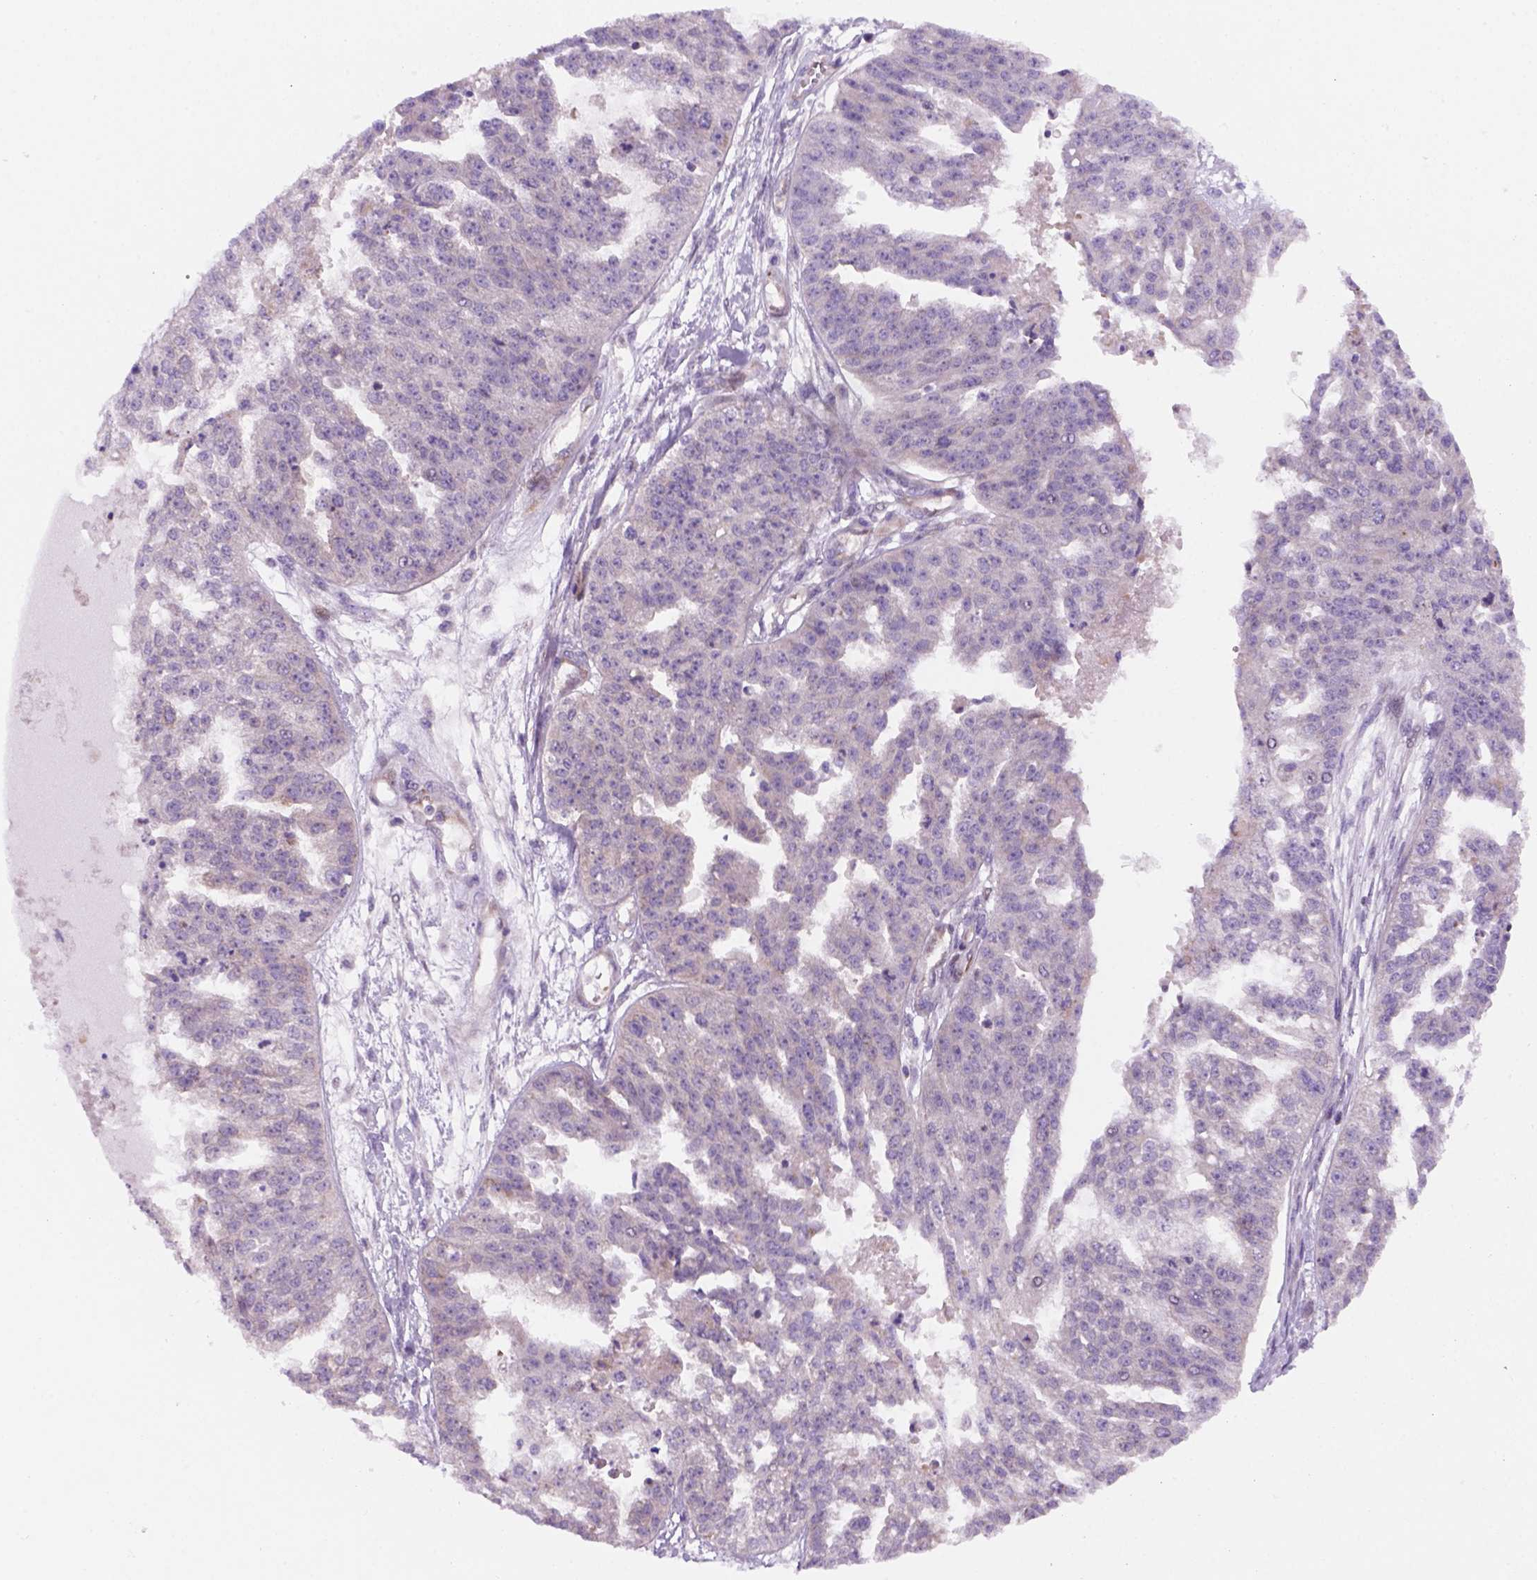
{"staining": {"intensity": "negative", "quantity": "none", "location": "none"}, "tissue": "ovarian cancer", "cell_type": "Tumor cells", "image_type": "cancer", "snomed": [{"axis": "morphology", "description": "Cystadenocarcinoma, serous, NOS"}, {"axis": "topography", "description": "Ovary"}], "caption": "Immunohistochemistry of human serous cystadenocarcinoma (ovarian) exhibits no expression in tumor cells.", "gene": "VSTM5", "patient": {"sex": "female", "age": 58}}